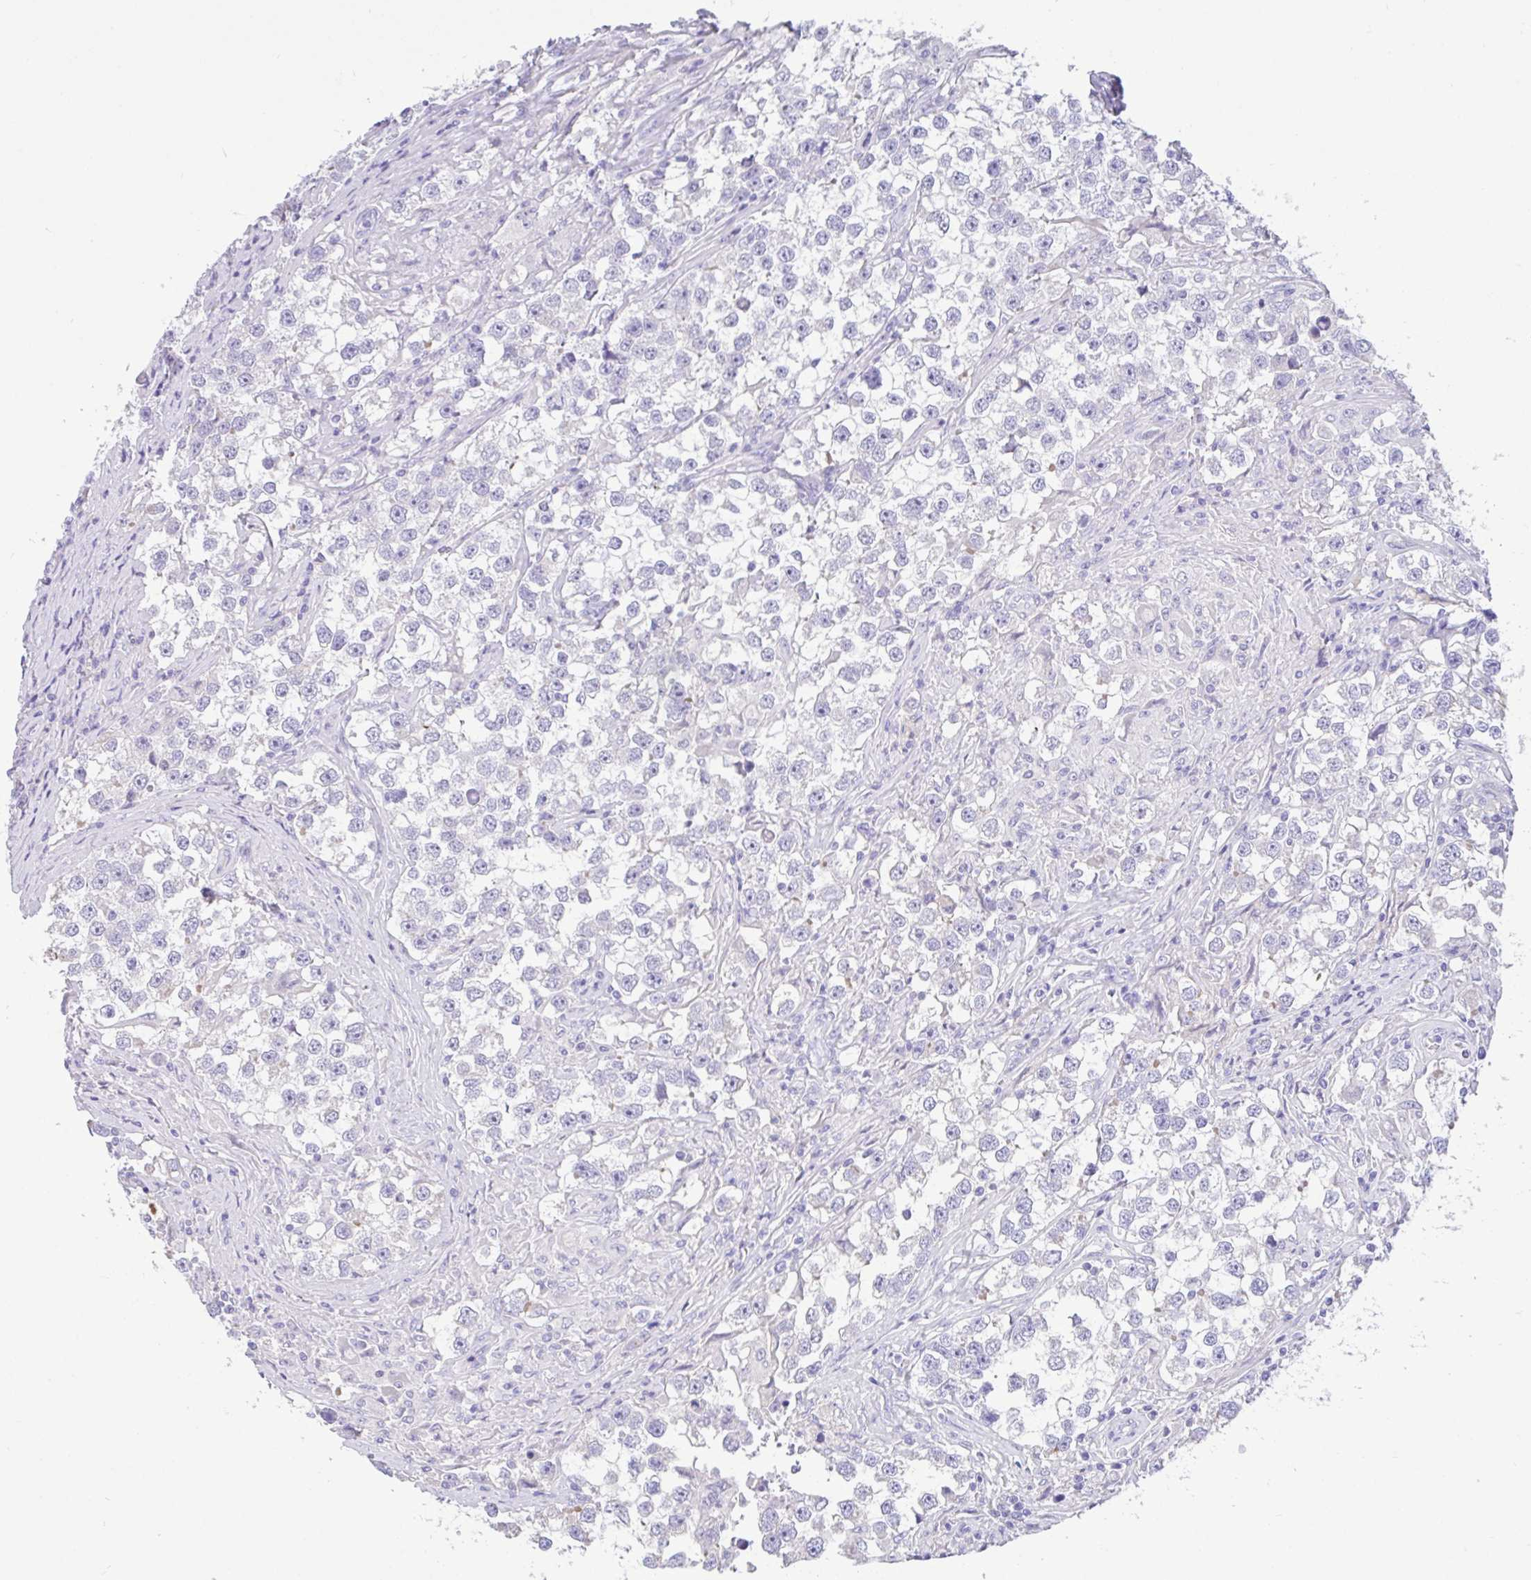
{"staining": {"intensity": "negative", "quantity": "none", "location": "none"}, "tissue": "testis cancer", "cell_type": "Tumor cells", "image_type": "cancer", "snomed": [{"axis": "morphology", "description": "Seminoma, NOS"}, {"axis": "topography", "description": "Testis"}], "caption": "Tumor cells show no significant positivity in testis seminoma. (DAB immunohistochemistry (IHC) visualized using brightfield microscopy, high magnification).", "gene": "FBXL20", "patient": {"sex": "male", "age": 46}}